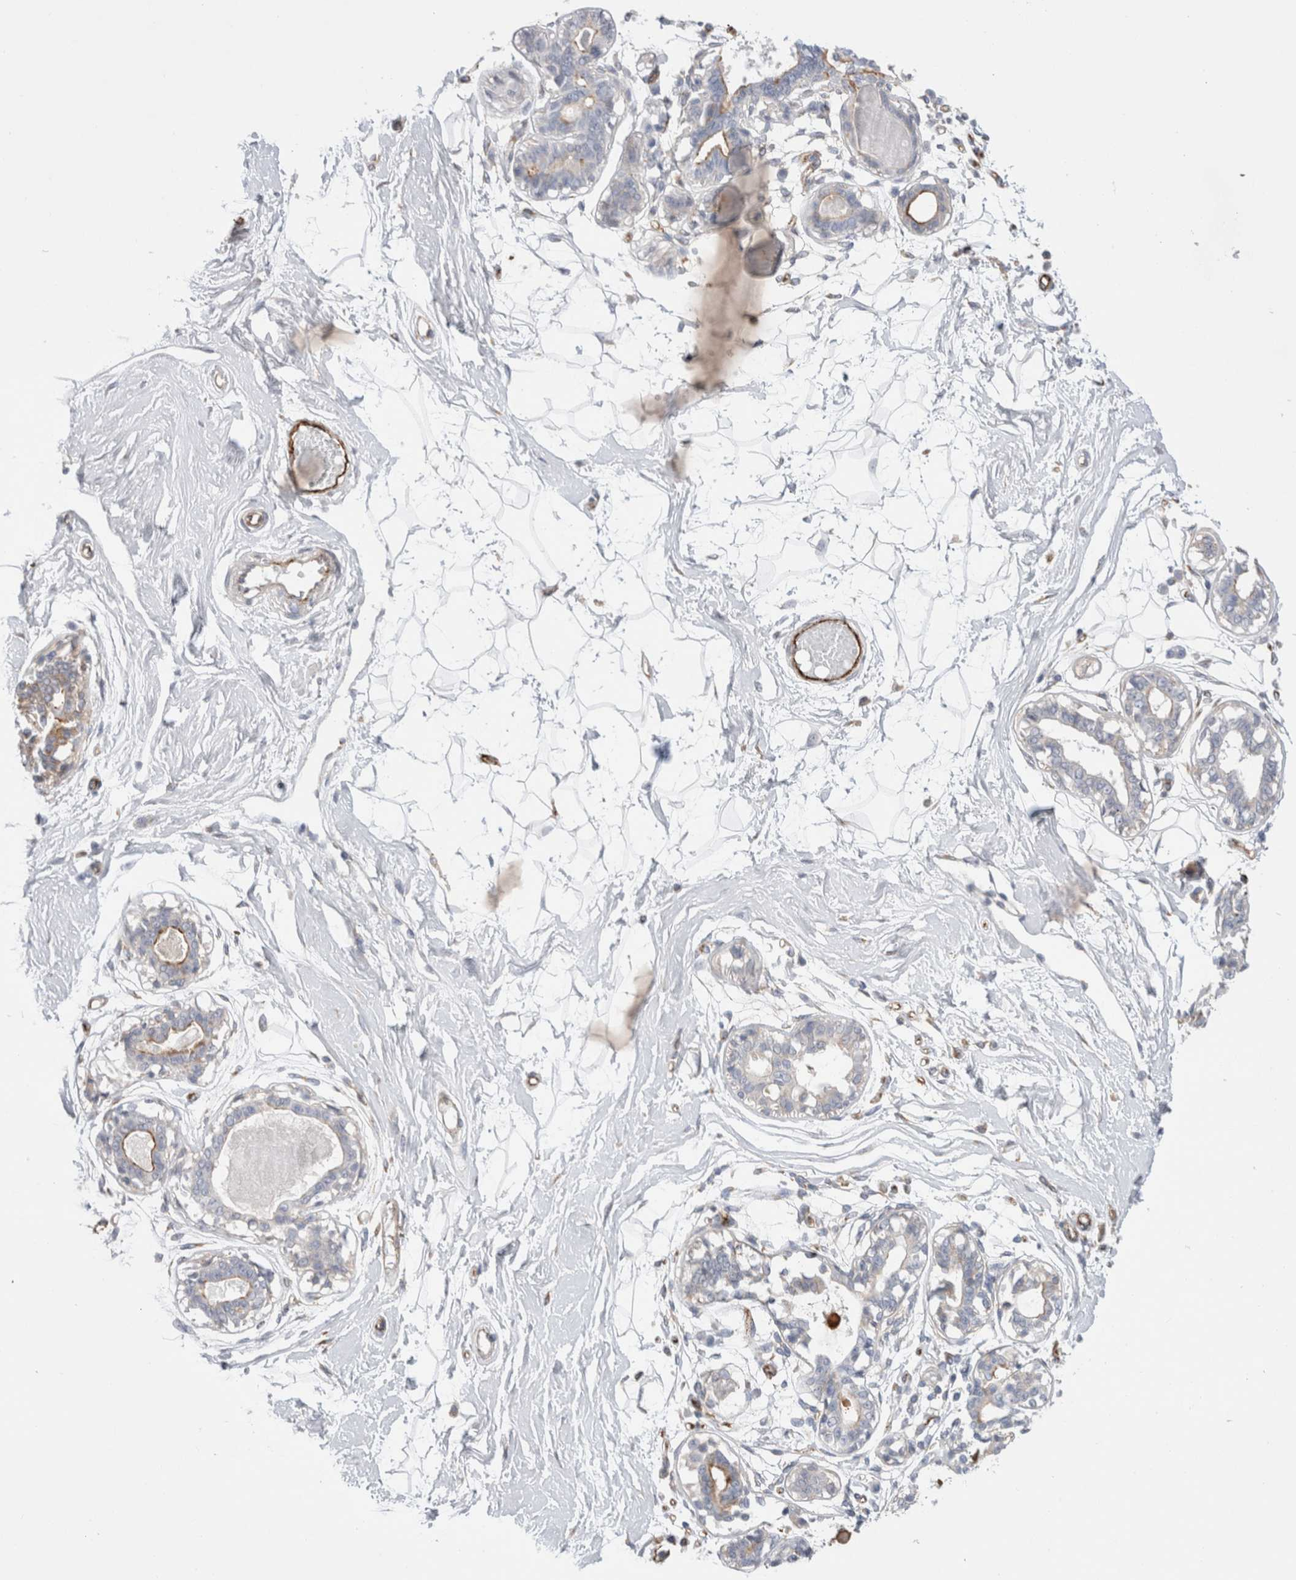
{"staining": {"intensity": "negative", "quantity": "none", "location": "none"}, "tissue": "breast", "cell_type": "Adipocytes", "image_type": "normal", "snomed": [{"axis": "morphology", "description": "Normal tissue, NOS"}, {"axis": "topography", "description": "Breast"}], "caption": "Breast was stained to show a protein in brown. There is no significant positivity in adipocytes. (DAB (3,3'-diaminobenzidine) immunohistochemistry with hematoxylin counter stain).", "gene": "CNPY4", "patient": {"sex": "female", "age": 45}}